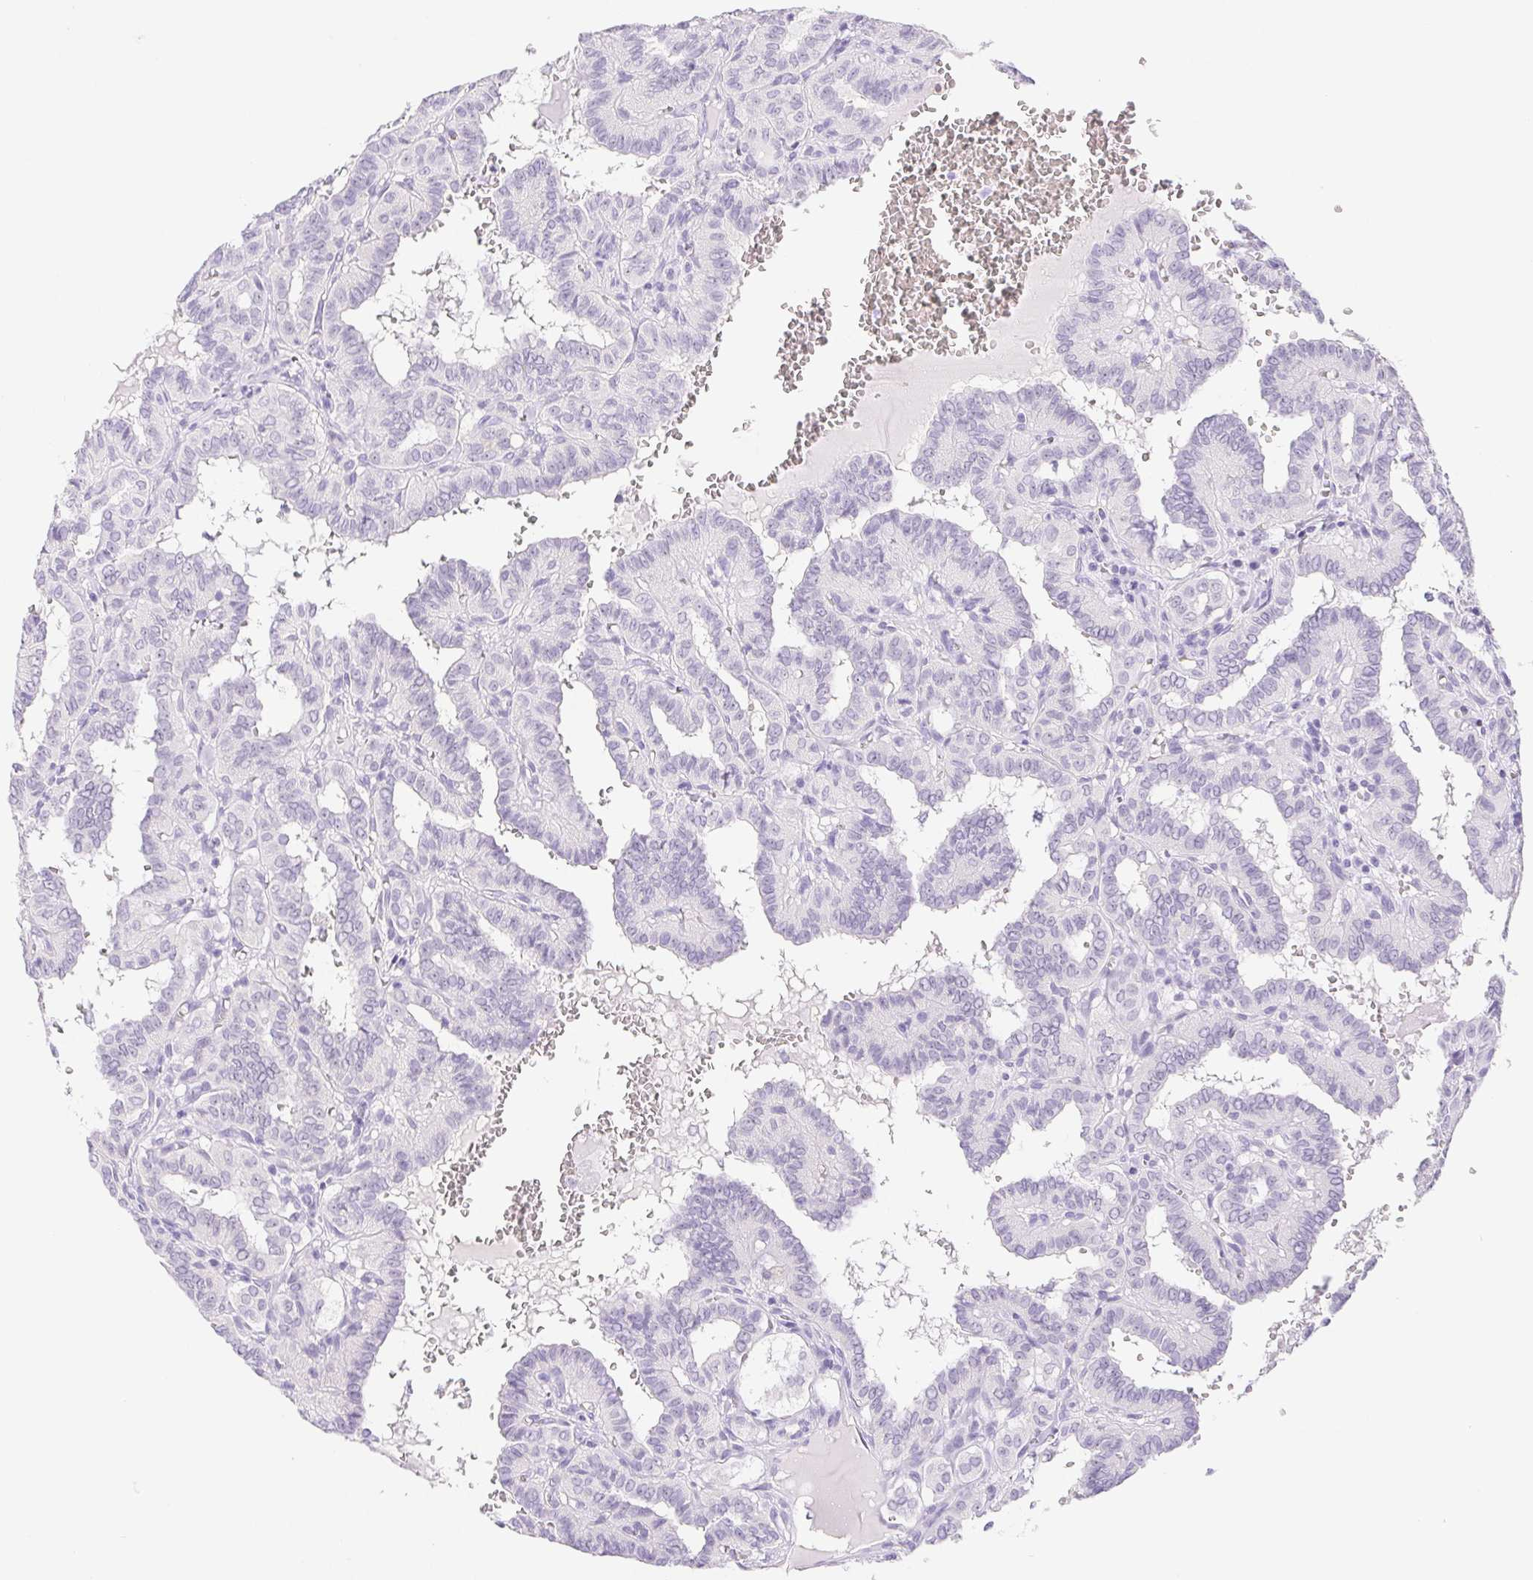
{"staining": {"intensity": "negative", "quantity": "none", "location": "none"}, "tissue": "thyroid cancer", "cell_type": "Tumor cells", "image_type": "cancer", "snomed": [{"axis": "morphology", "description": "Papillary adenocarcinoma, NOS"}, {"axis": "topography", "description": "Thyroid gland"}], "caption": "Tumor cells are negative for brown protein staining in papillary adenocarcinoma (thyroid). Nuclei are stained in blue.", "gene": "ST8SIA3", "patient": {"sex": "female", "age": 21}}